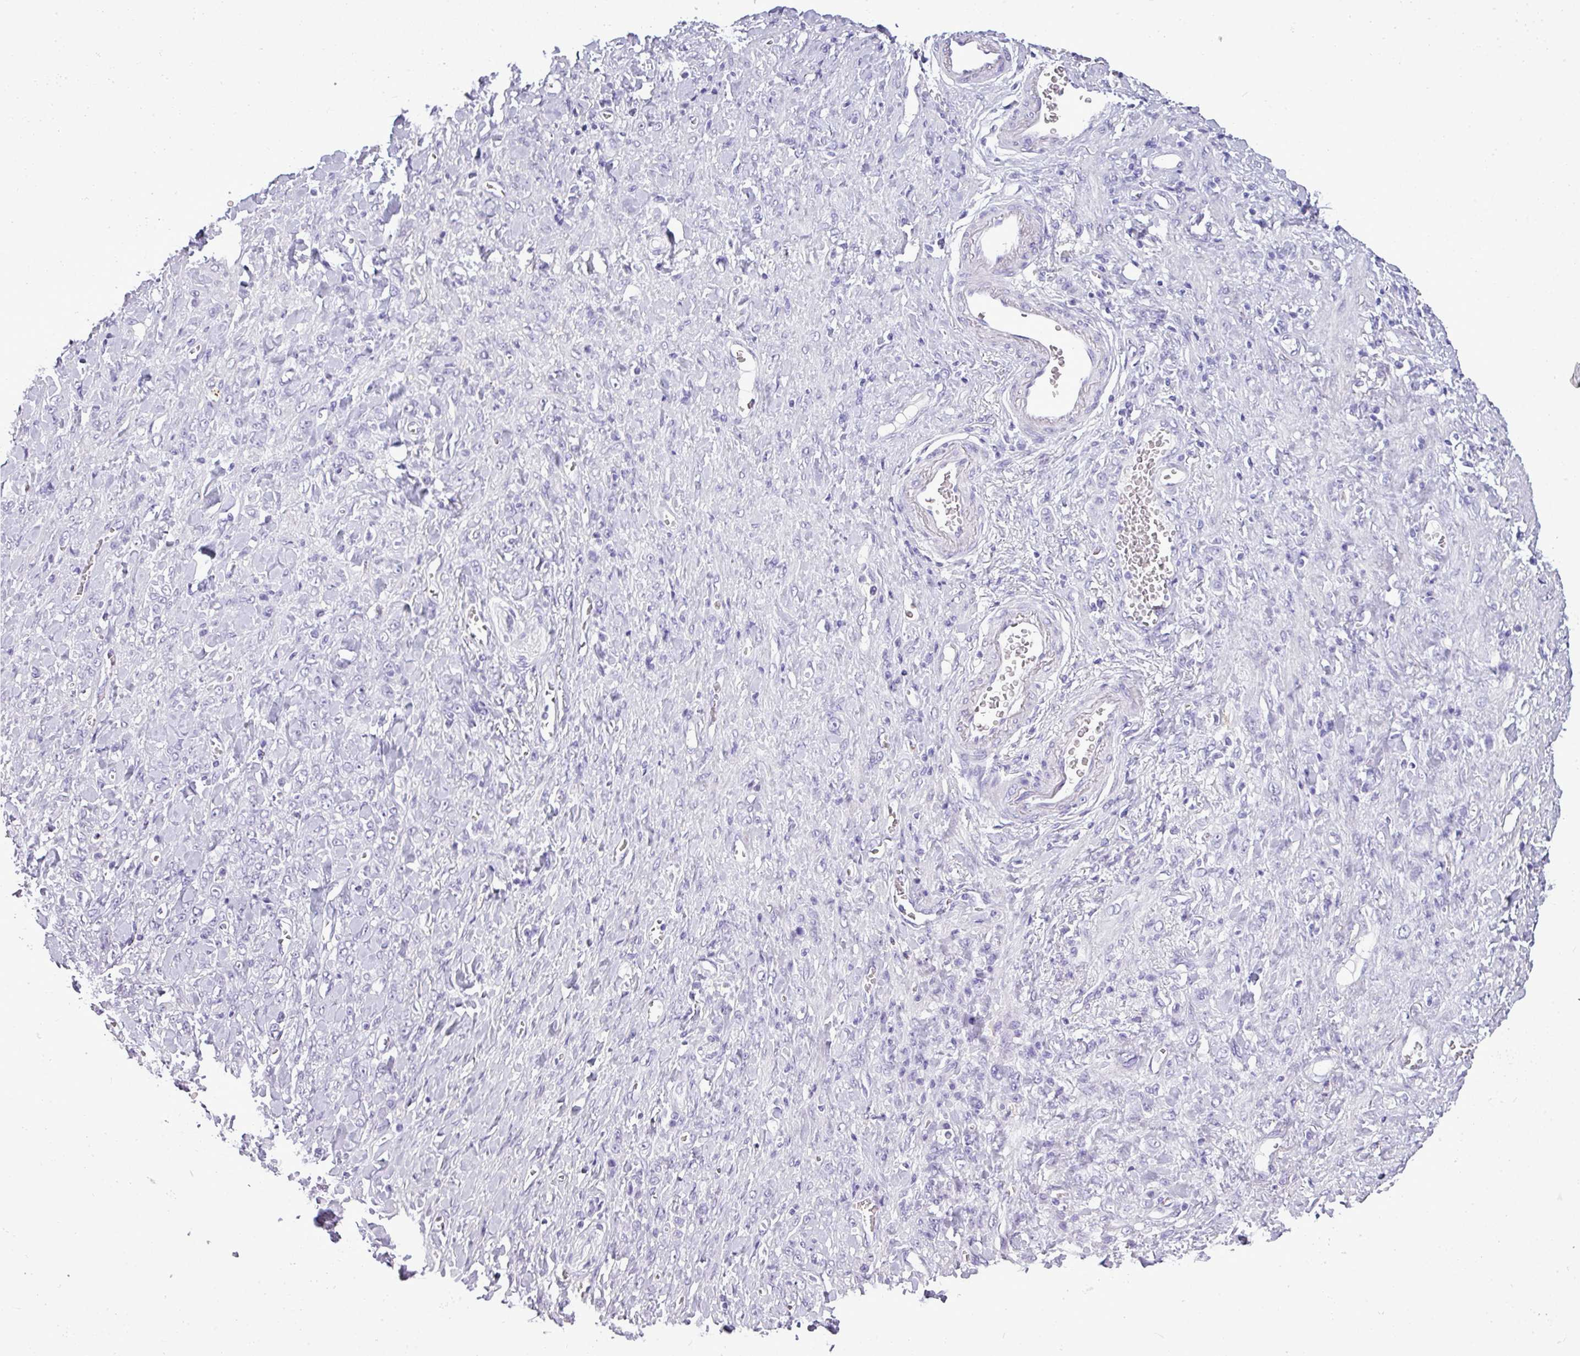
{"staining": {"intensity": "negative", "quantity": "none", "location": "none"}, "tissue": "stomach cancer", "cell_type": "Tumor cells", "image_type": "cancer", "snomed": [{"axis": "morphology", "description": "Normal tissue, NOS"}, {"axis": "morphology", "description": "Adenocarcinoma, NOS"}, {"axis": "topography", "description": "Stomach"}], "caption": "Tumor cells are negative for protein expression in human stomach cancer (adenocarcinoma).", "gene": "RBMXL2", "patient": {"sex": "male", "age": 82}}